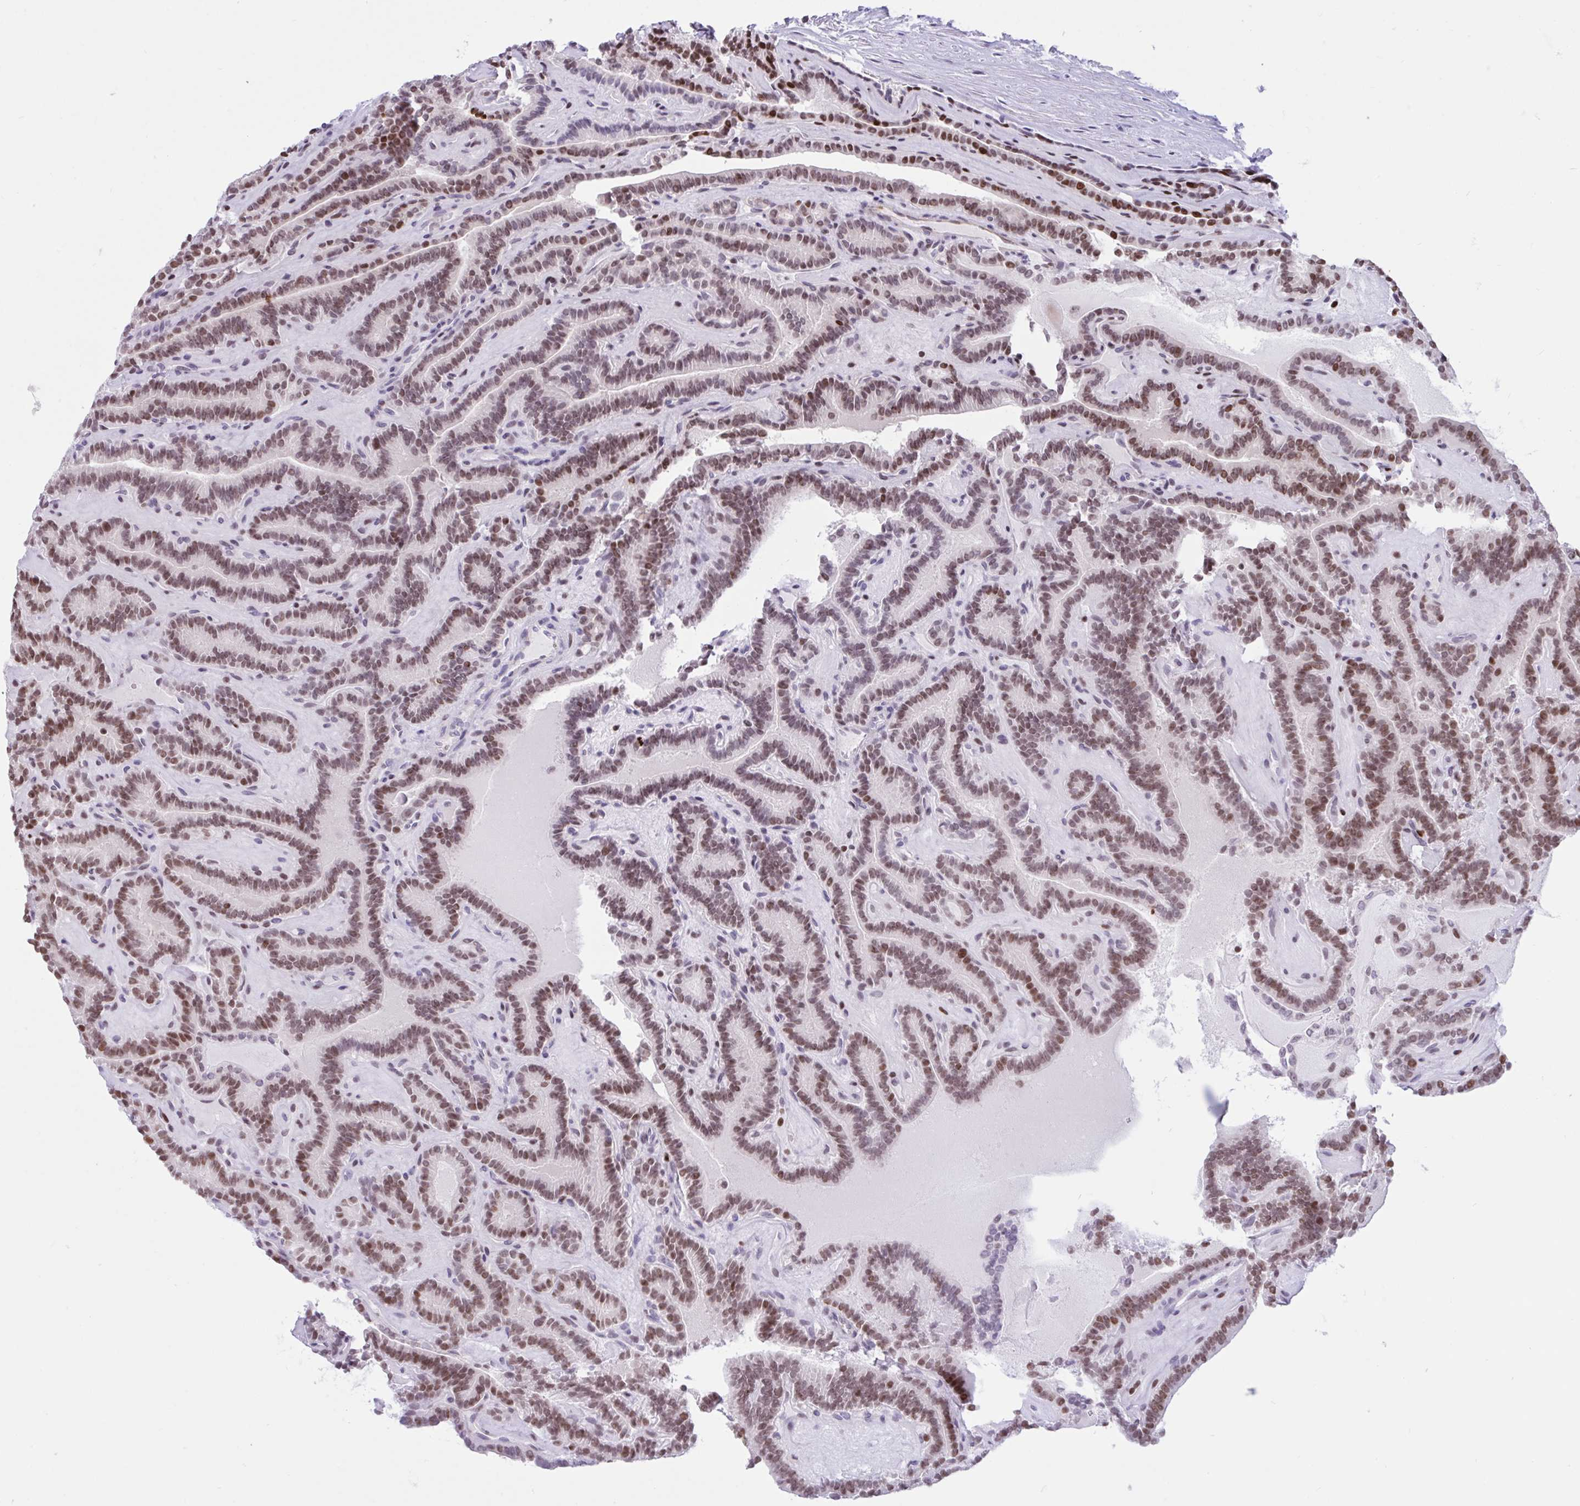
{"staining": {"intensity": "moderate", "quantity": ">75%", "location": "nuclear"}, "tissue": "thyroid cancer", "cell_type": "Tumor cells", "image_type": "cancer", "snomed": [{"axis": "morphology", "description": "Papillary adenocarcinoma, NOS"}, {"axis": "topography", "description": "Thyroid gland"}], "caption": "This photomicrograph reveals thyroid cancer stained with immunohistochemistry (IHC) to label a protein in brown. The nuclear of tumor cells show moderate positivity for the protein. Nuclei are counter-stained blue.", "gene": "HMGB2", "patient": {"sex": "female", "age": 21}}